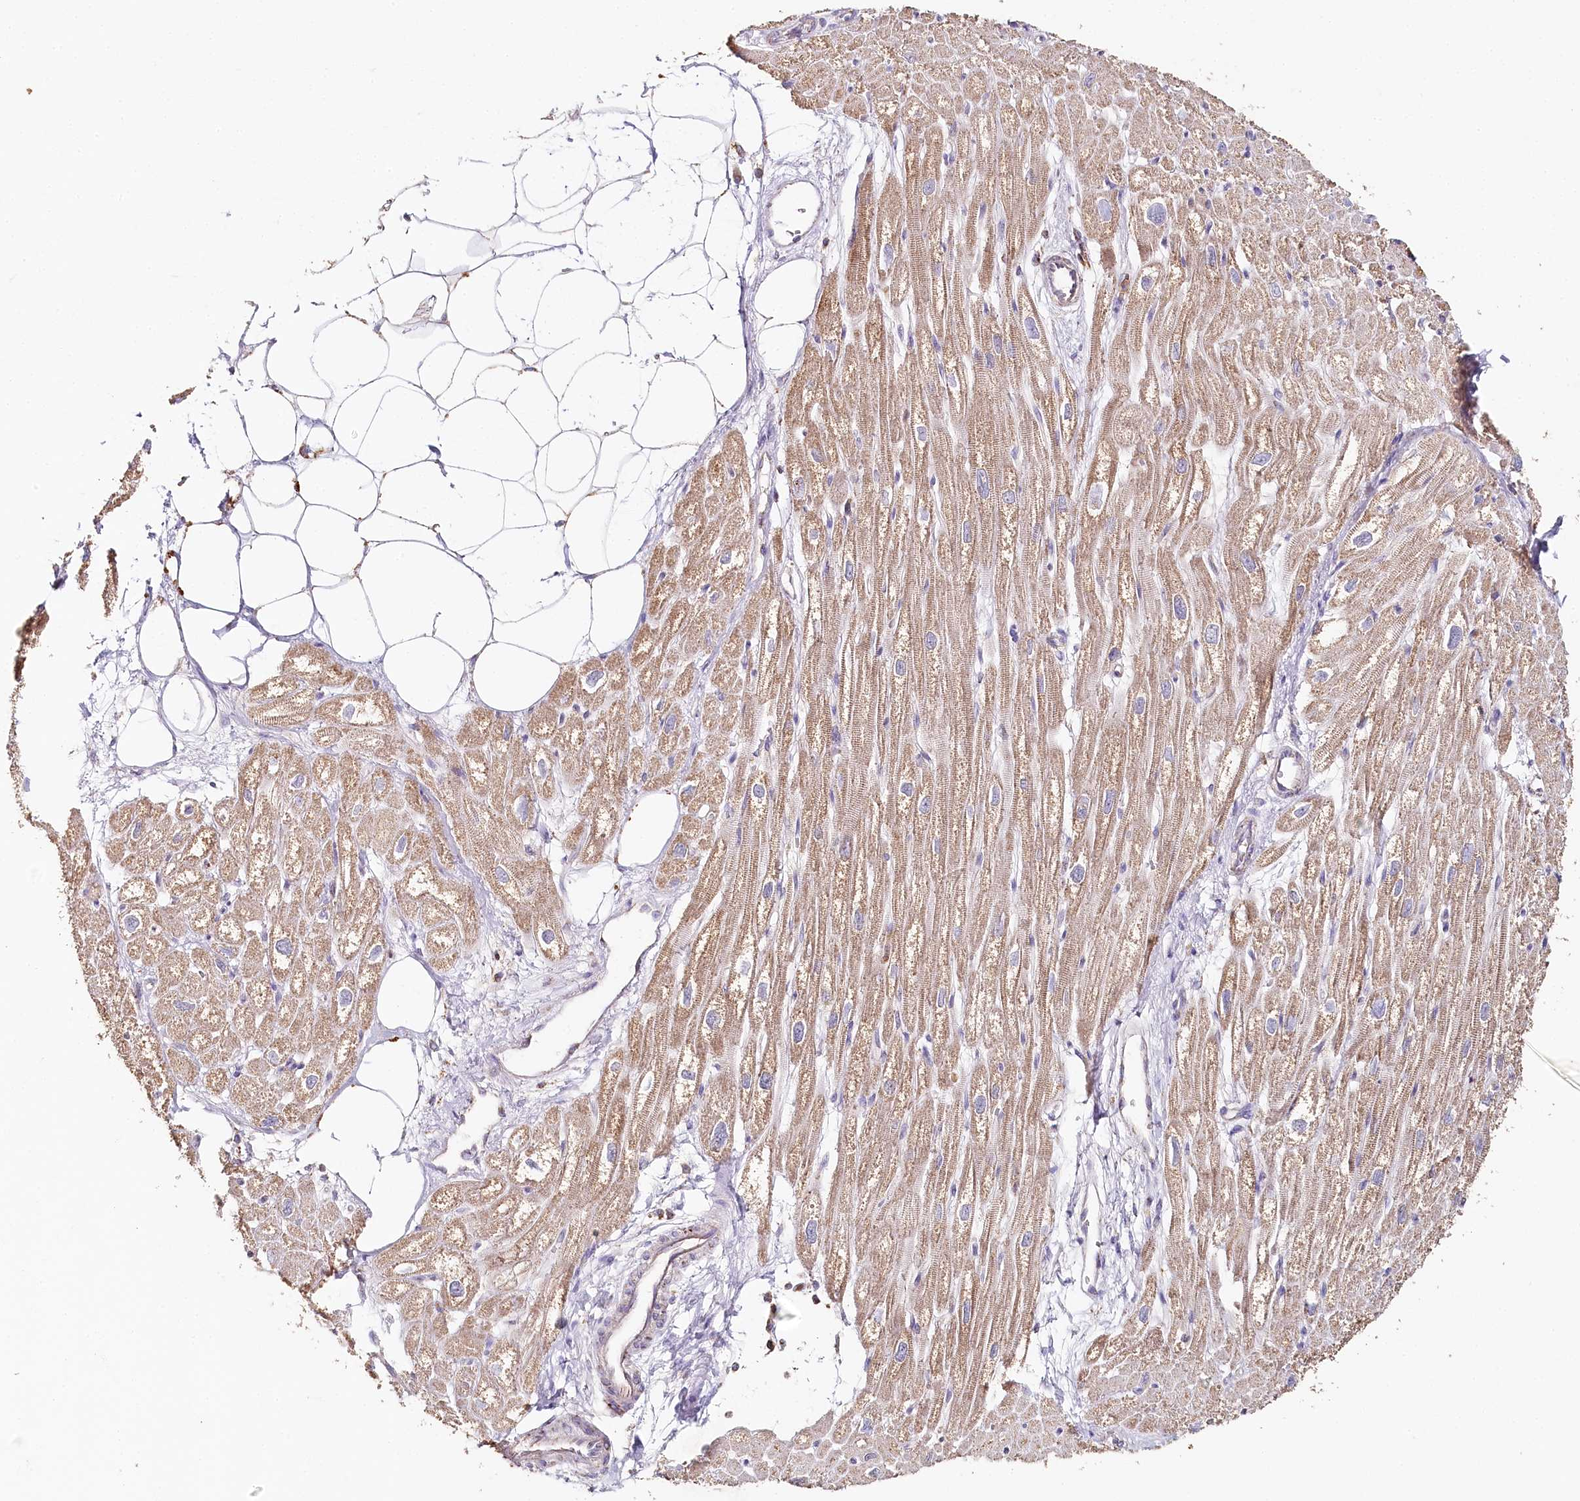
{"staining": {"intensity": "moderate", "quantity": ">75%", "location": "cytoplasmic/membranous"}, "tissue": "heart muscle", "cell_type": "Cardiomyocytes", "image_type": "normal", "snomed": [{"axis": "morphology", "description": "Normal tissue, NOS"}, {"axis": "topography", "description": "Heart"}], "caption": "Immunohistochemical staining of unremarkable human heart muscle exhibits moderate cytoplasmic/membranous protein staining in approximately >75% of cardiomyocytes.", "gene": "MMP25", "patient": {"sex": "male", "age": 50}}